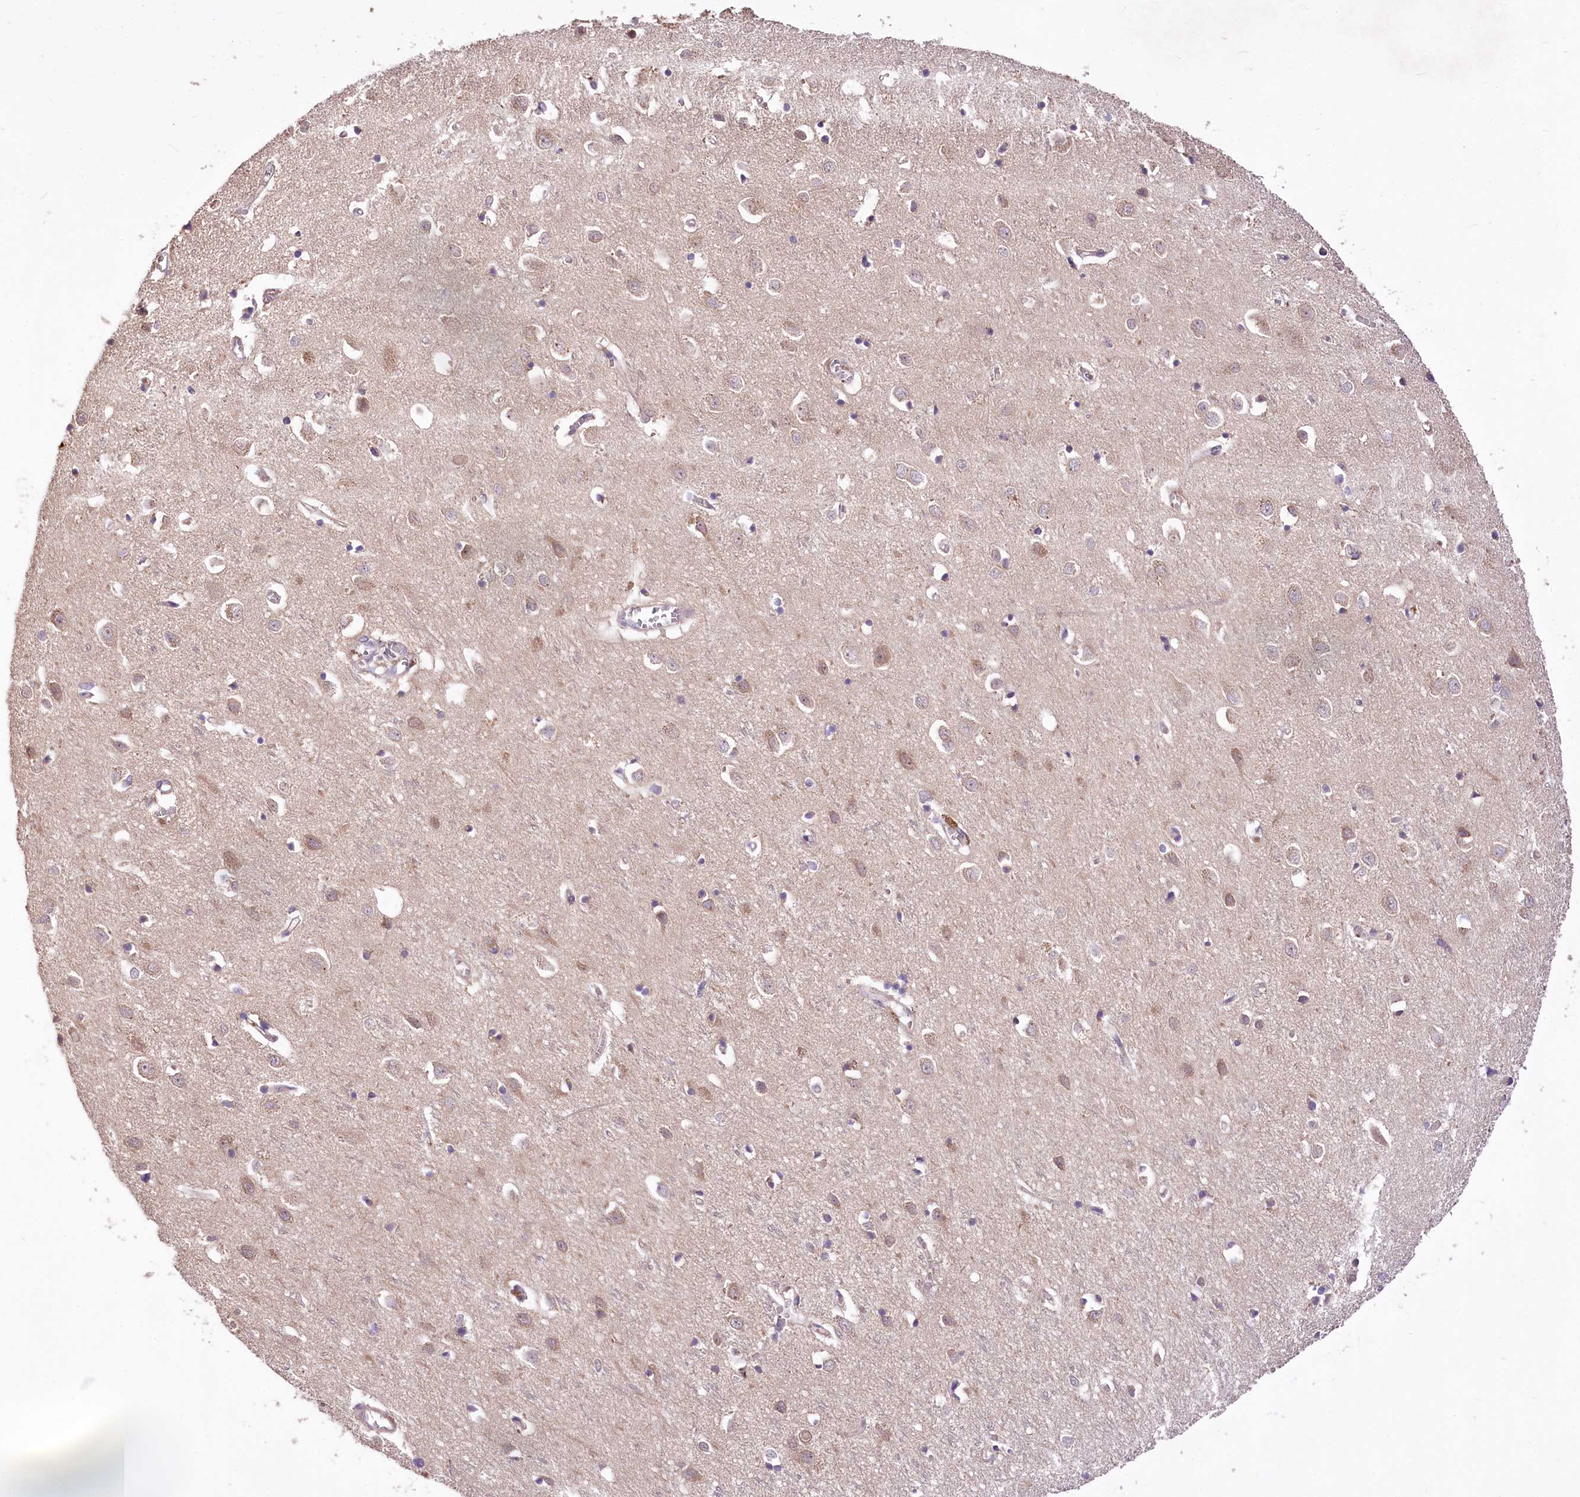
{"staining": {"intensity": "negative", "quantity": "none", "location": "none"}, "tissue": "cerebral cortex", "cell_type": "Endothelial cells", "image_type": "normal", "snomed": [{"axis": "morphology", "description": "Normal tissue, NOS"}, {"axis": "topography", "description": "Cerebral cortex"}], "caption": "This histopathology image is of benign cerebral cortex stained with IHC to label a protein in brown with the nuclei are counter-stained blue. There is no staining in endothelial cells.", "gene": "SERGEF", "patient": {"sex": "female", "age": 64}}